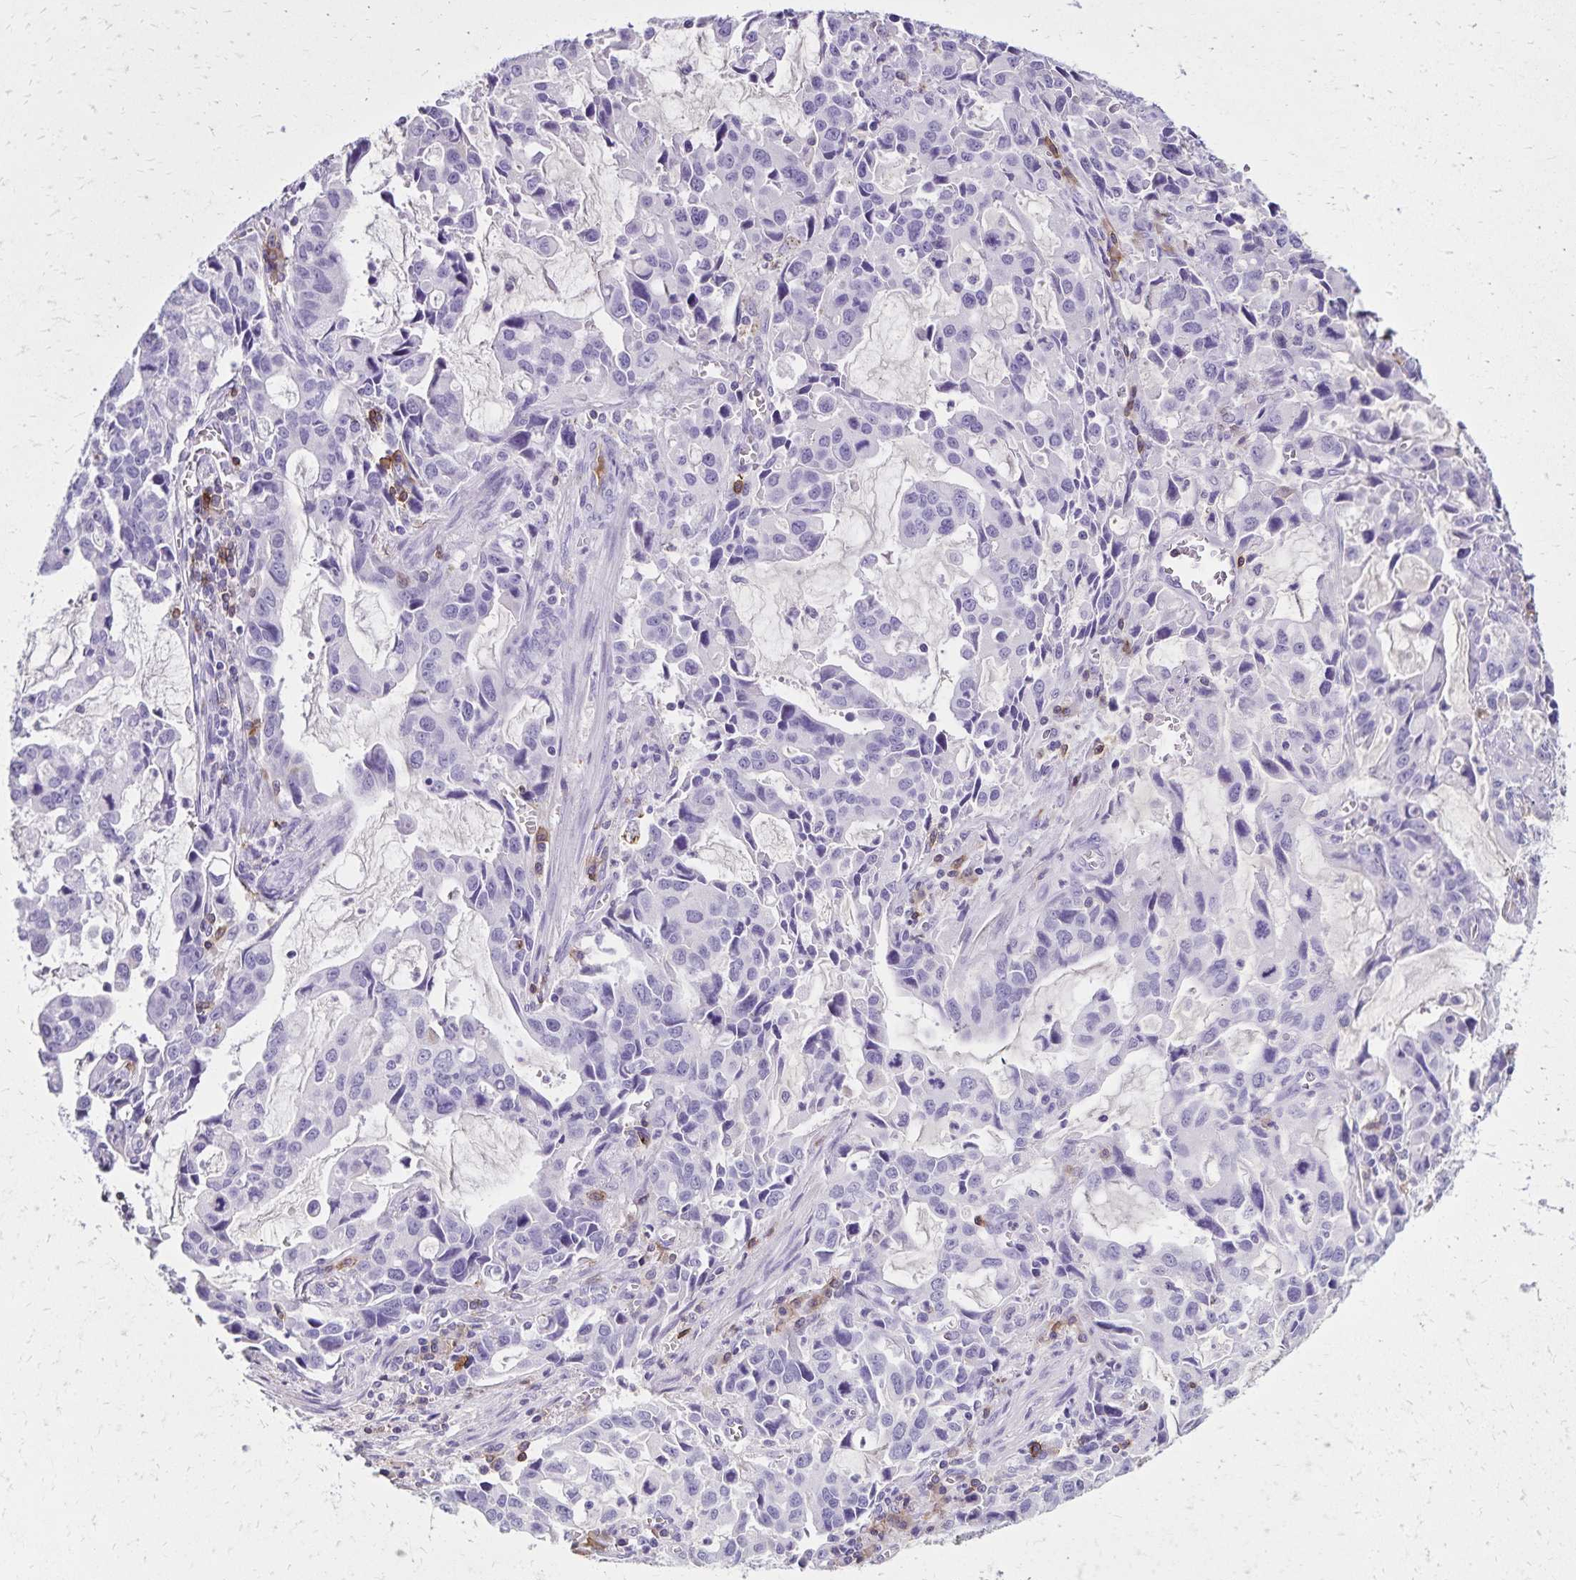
{"staining": {"intensity": "negative", "quantity": "none", "location": "none"}, "tissue": "stomach cancer", "cell_type": "Tumor cells", "image_type": "cancer", "snomed": [{"axis": "morphology", "description": "Adenocarcinoma, NOS"}, {"axis": "topography", "description": "Stomach, upper"}], "caption": "A micrograph of adenocarcinoma (stomach) stained for a protein demonstrates no brown staining in tumor cells.", "gene": "CD27", "patient": {"sex": "male", "age": 85}}